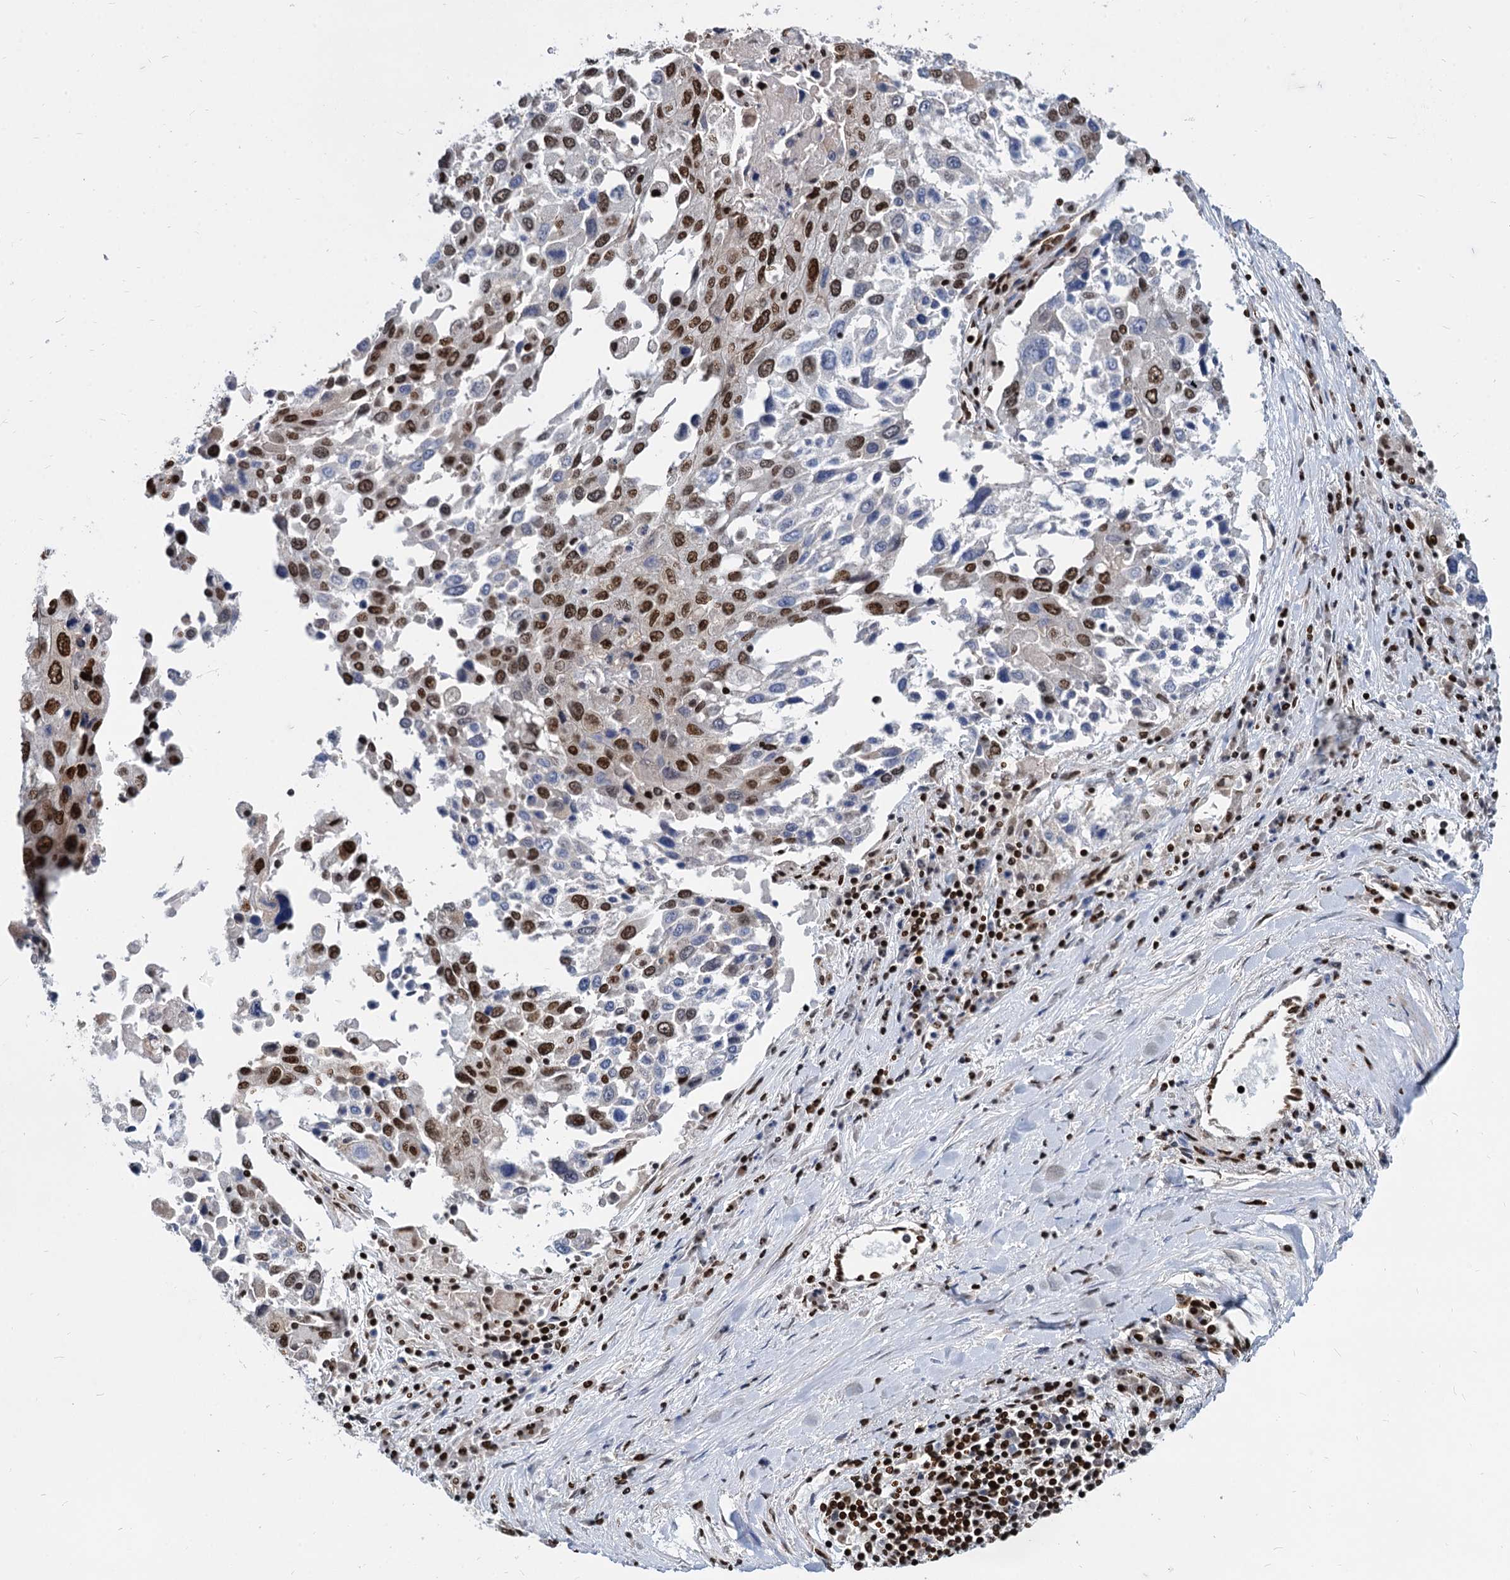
{"staining": {"intensity": "strong", "quantity": "25%-75%", "location": "nuclear"}, "tissue": "lung cancer", "cell_type": "Tumor cells", "image_type": "cancer", "snomed": [{"axis": "morphology", "description": "Squamous cell carcinoma, NOS"}, {"axis": "topography", "description": "Lung"}], "caption": "Lung cancer stained with DAB (3,3'-diaminobenzidine) immunohistochemistry (IHC) reveals high levels of strong nuclear positivity in approximately 25%-75% of tumor cells.", "gene": "MECP2", "patient": {"sex": "male", "age": 65}}